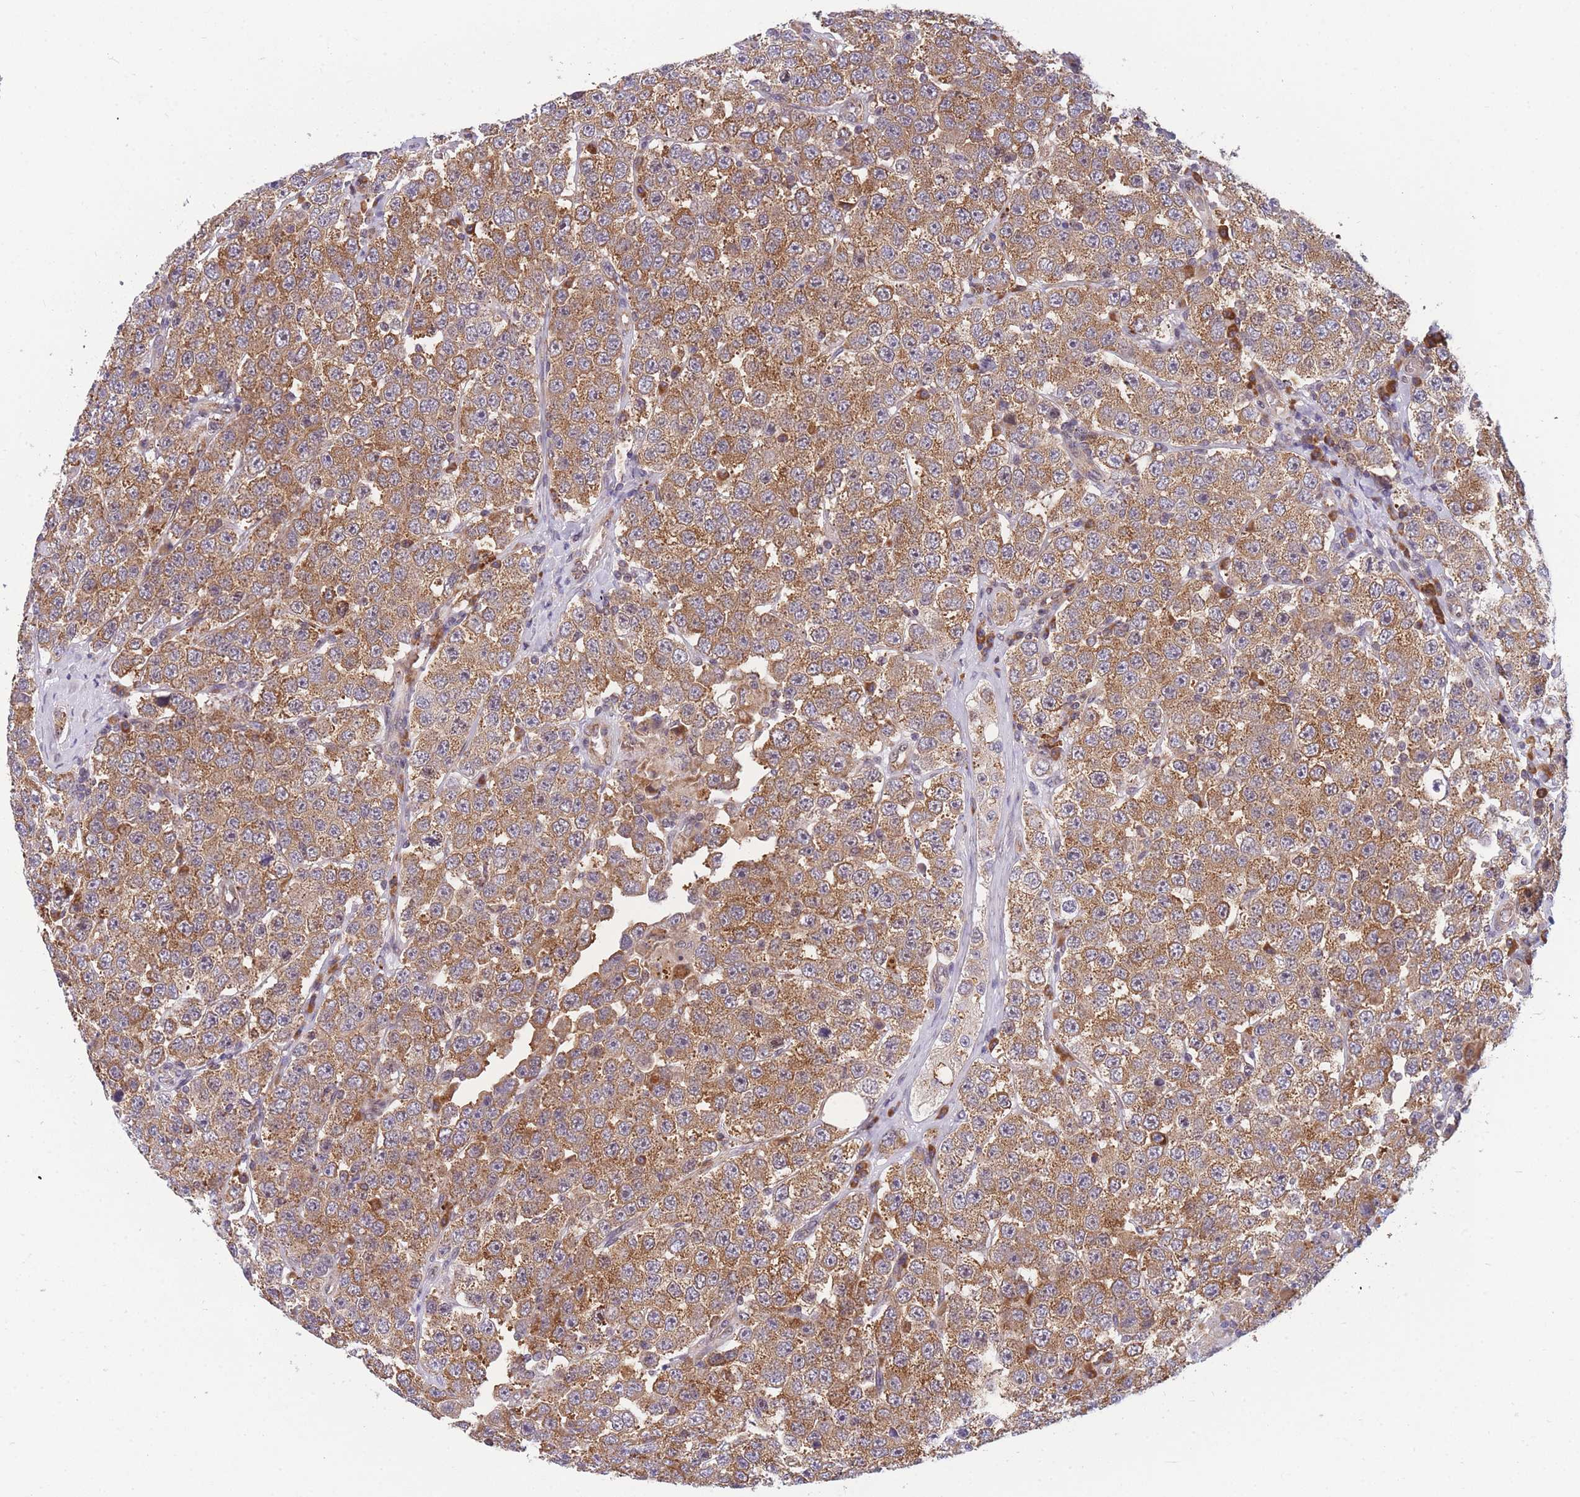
{"staining": {"intensity": "moderate", "quantity": ">75%", "location": "cytoplasmic/membranous"}, "tissue": "testis cancer", "cell_type": "Tumor cells", "image_type": "cancer", "snomed": [{"axis": "morphology", "description": "Seminoma, NOS"}, {"axis": "topography", "description": "Testis"}], "caption": "Immunohistochemical staining of human testis cancer (seminoma) demonstrates medium levels of moderate cytoplasmic/membranous protein expression in approximately >75% of tumor cells.", "gene": "MRPL23", "patient": {"sex": "male", "age": 28}}